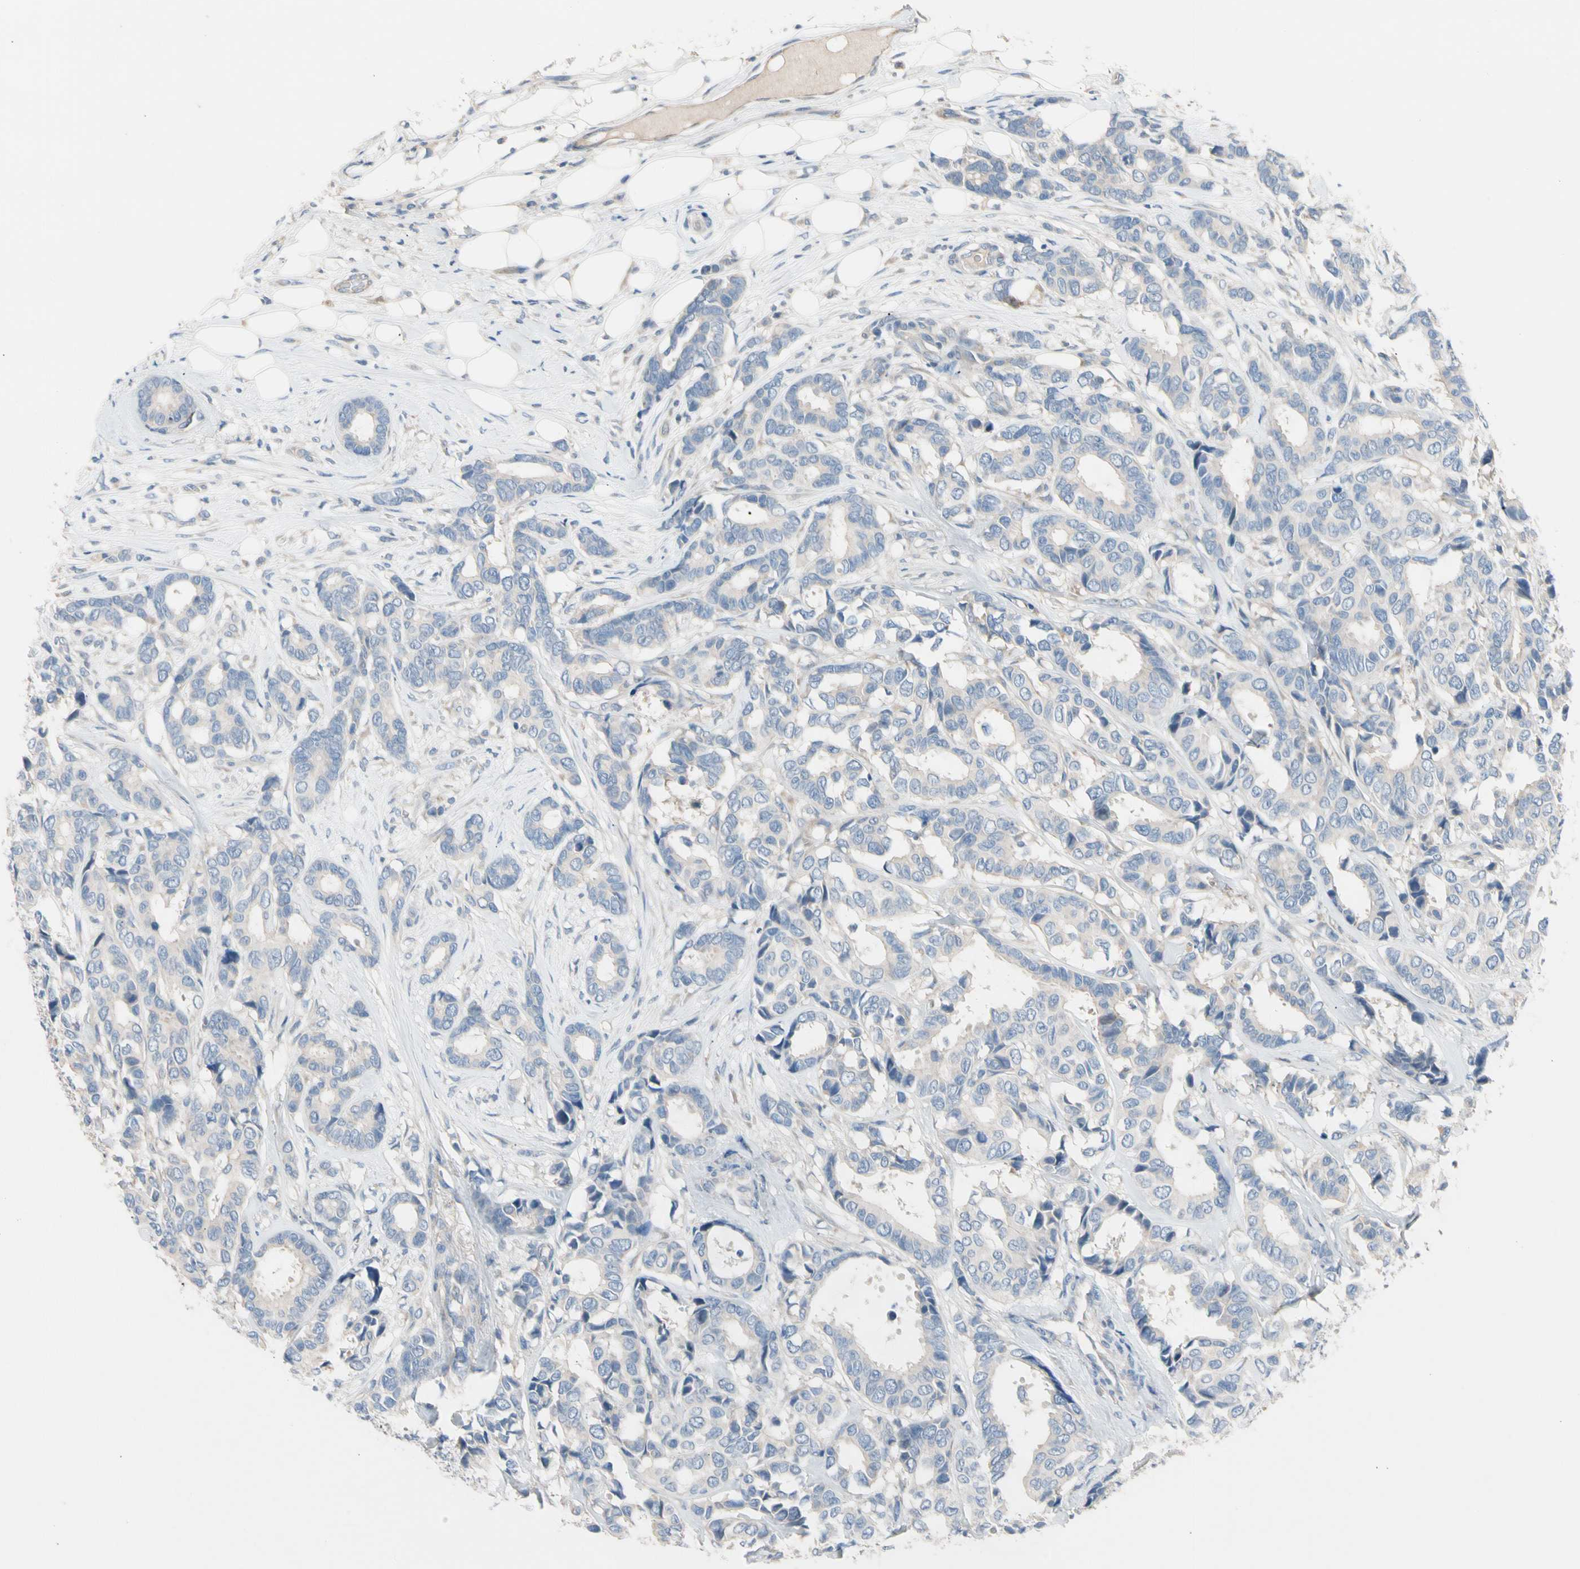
{"staining": {"intensity": "weak", "quantity": "<25%", "location": "cytoplasmic/membranous"}, "tissue": "breast cancer", "cell_type": "Tumor cells", "image_type": "cancer", "snomed": [{"axis": "morphology", "description": "Duct carcinoma"}, {"axis": "topography", "description": "Breast"}], "caption": "A histopathology image of breast cancer (intraductal carcinoma) stained for a protein reveals no brown staining in tumor cells.", "gene": "CASQ1", "patient": {"sex": "female", "age": 87}}